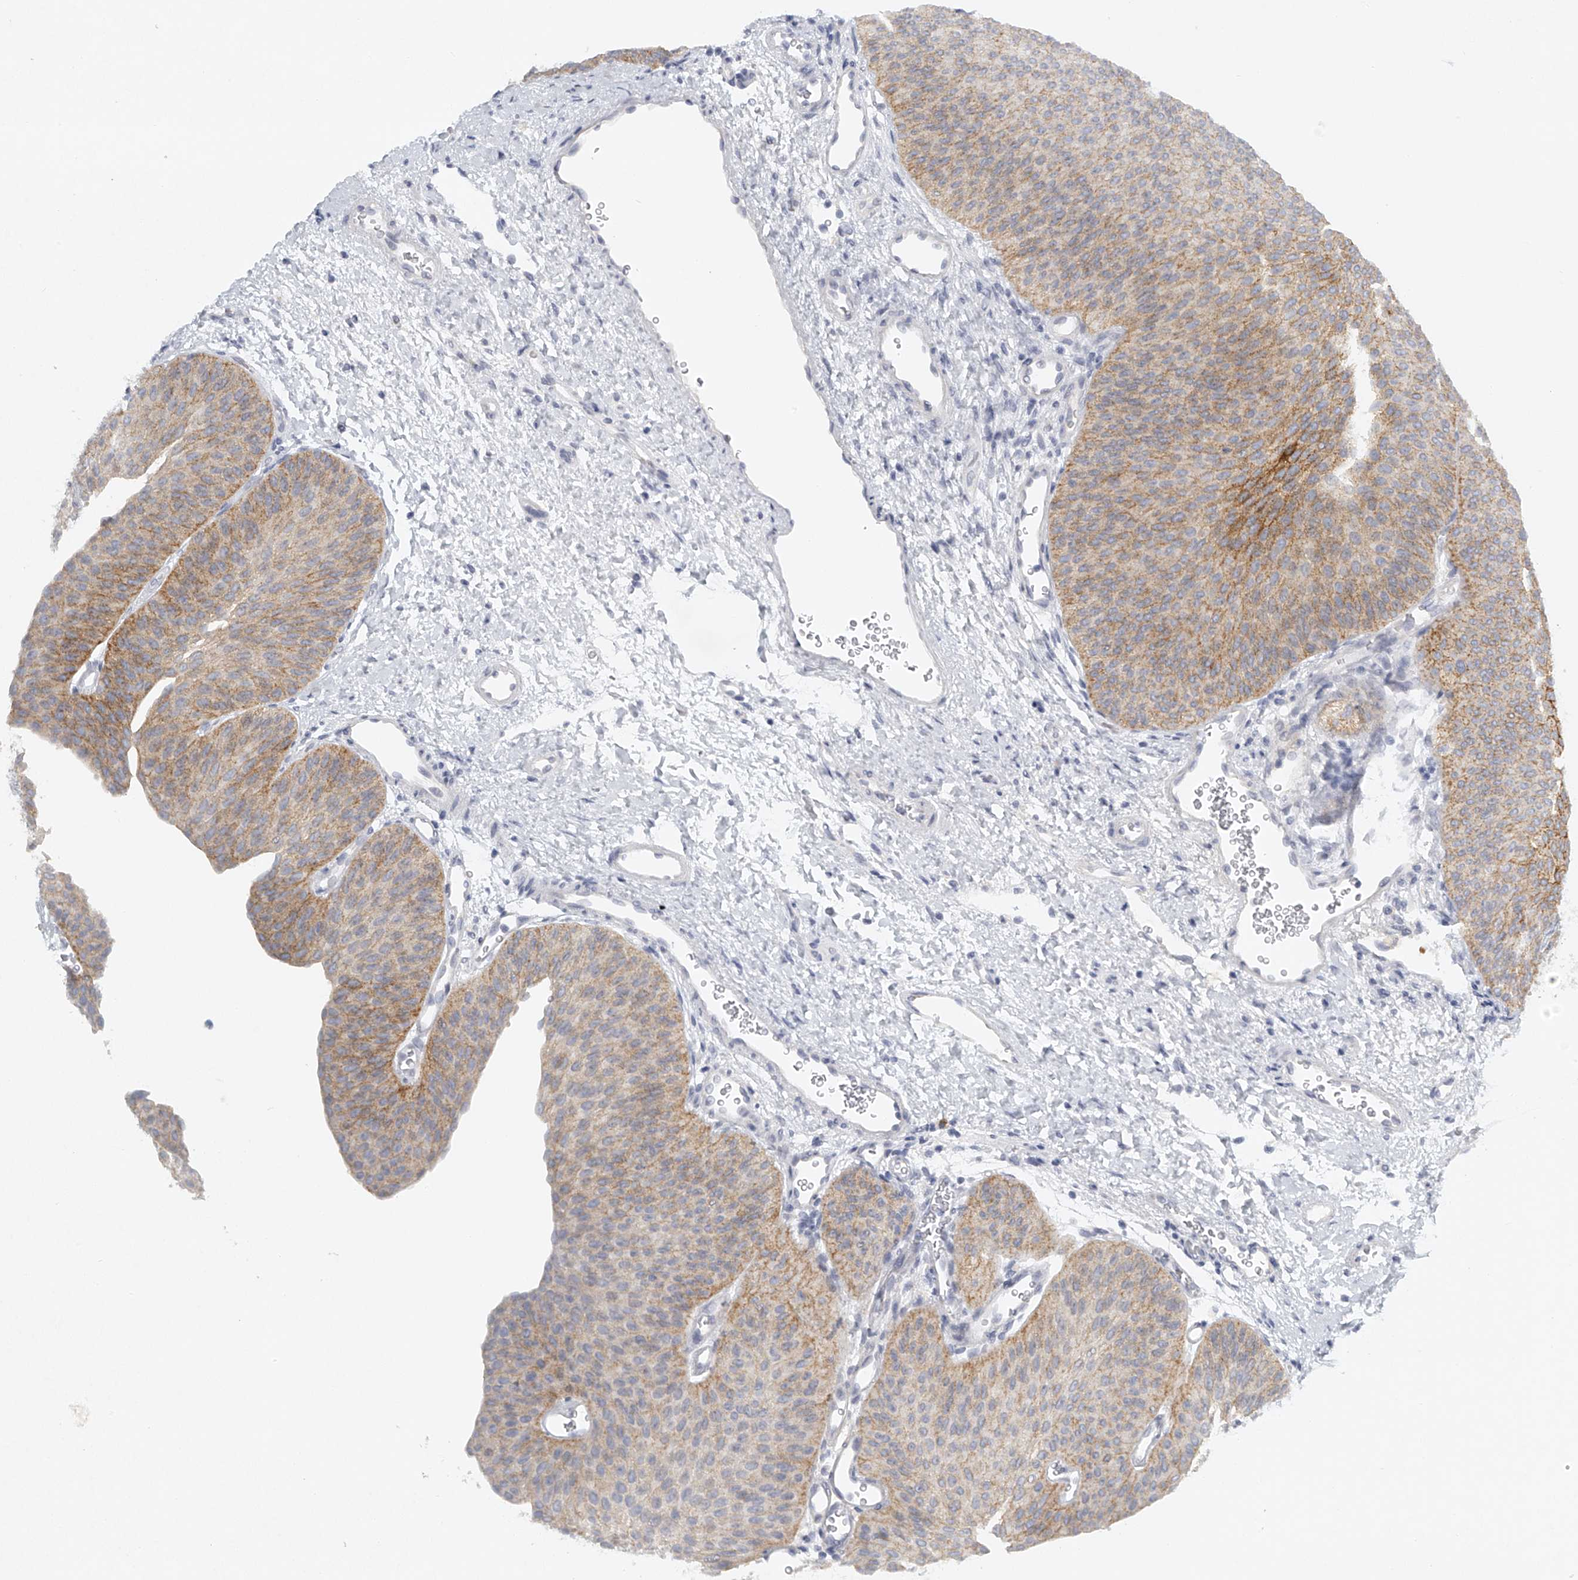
{"staining": {"intensity": "moderate", "quantity": "25%-75%", "location": "cytoplasmic/membranous"}, "tissue": "urothelial cancer", "cell_type": "Tumor cells", "image_type": "cancer", "snomed": [{"axis": "morphology", "description": "Urothelial carcinoma, Low grade"}, {"axis": "topography", "description": "Urinary bladder"}], "caption": "Immunohistochemistry (IHC) of human urothelial cancer demonstrates medium levels of moderate cytoplasmic/membranous positivity in approximately 25%-75% of tumor cells. The protein is shown in brown color, while the nuclei are stained blue.", "gene": "FAT2", "patient": {"sex": "female", "age": 60}}